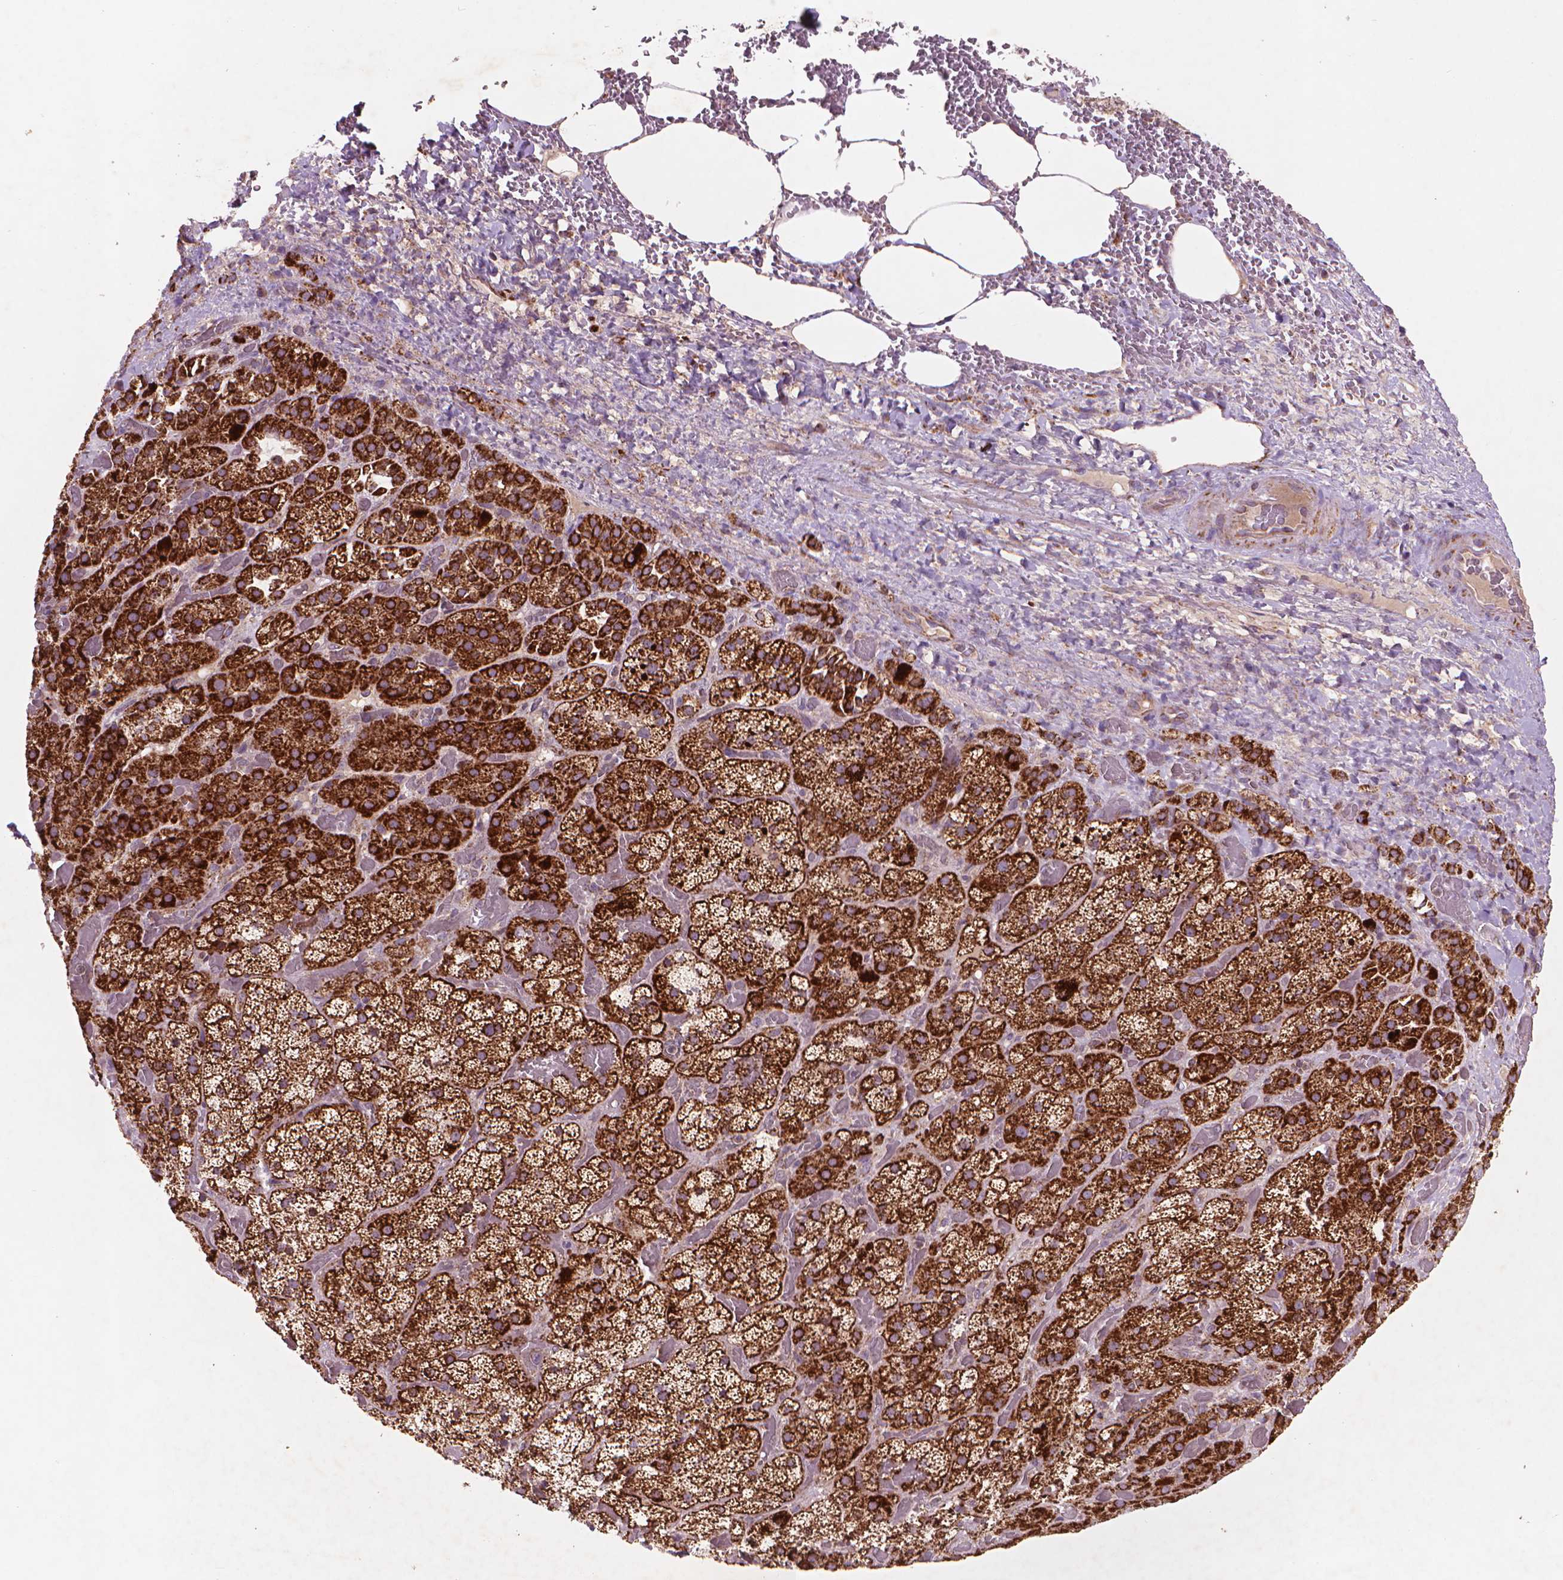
{"staining": {"intensity": "strong", "quantity": ">75%", "location": "cytoplasmic/membranous"}, "tissue": "adrenal gland", "cell_type": "Glandular cells", "image_type": "normal", "snomed": [{"axis": "morphology", "description": "Normal tissue, NOS"}, {"axis": "topography", "description": "Adrenal gland"}], "caption": "Protein expression analysis of benign adrenal gland reveals strong cytoplasmic/membranous positivity in about >75% of glandular cells. (DAB (3,3'-diaminobenzidine) IHC, brown staining for protein, blue staining for nuclei).", "gene": "NLRX1", "patient": {"sex": "male", "age": 57}}